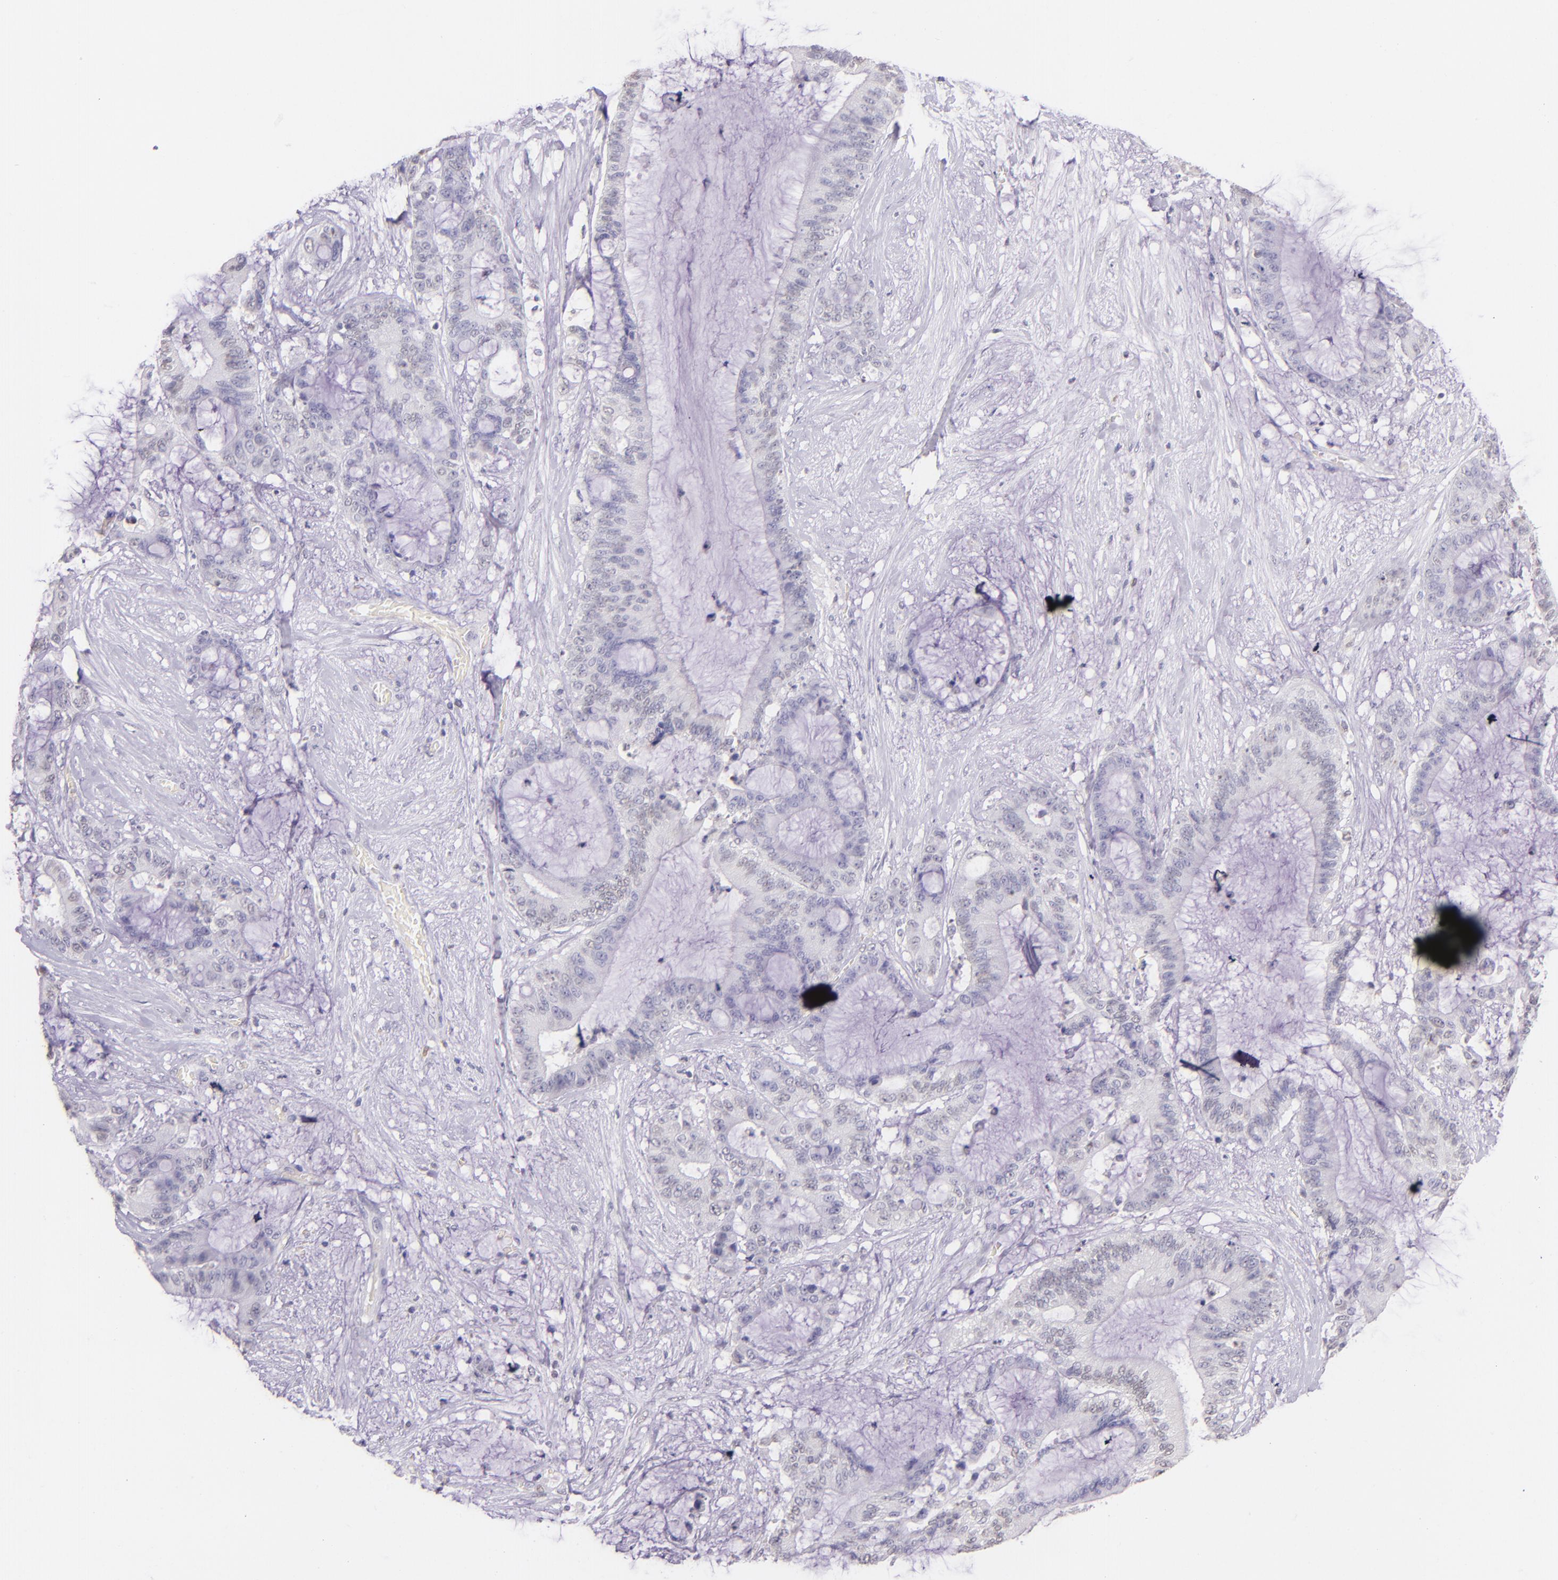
{"staining": {"intensity": "negative", "quantity": "none", "location": "none"}, "tissue": "liver cancer", "cell_type": "Tumor cells", "image_type": "cancer", "snomed": [{"axis": "morphology", "description": "Cholangiocarcinoma"}, {"axis": "topography", "description": "Liver"}], "caption": "Liver cancer was stained to show a protein in brown. There is no significant positivity in tumor cells.", "gene": "RTN1", "patient": {"sex": "female", "age": 73}}